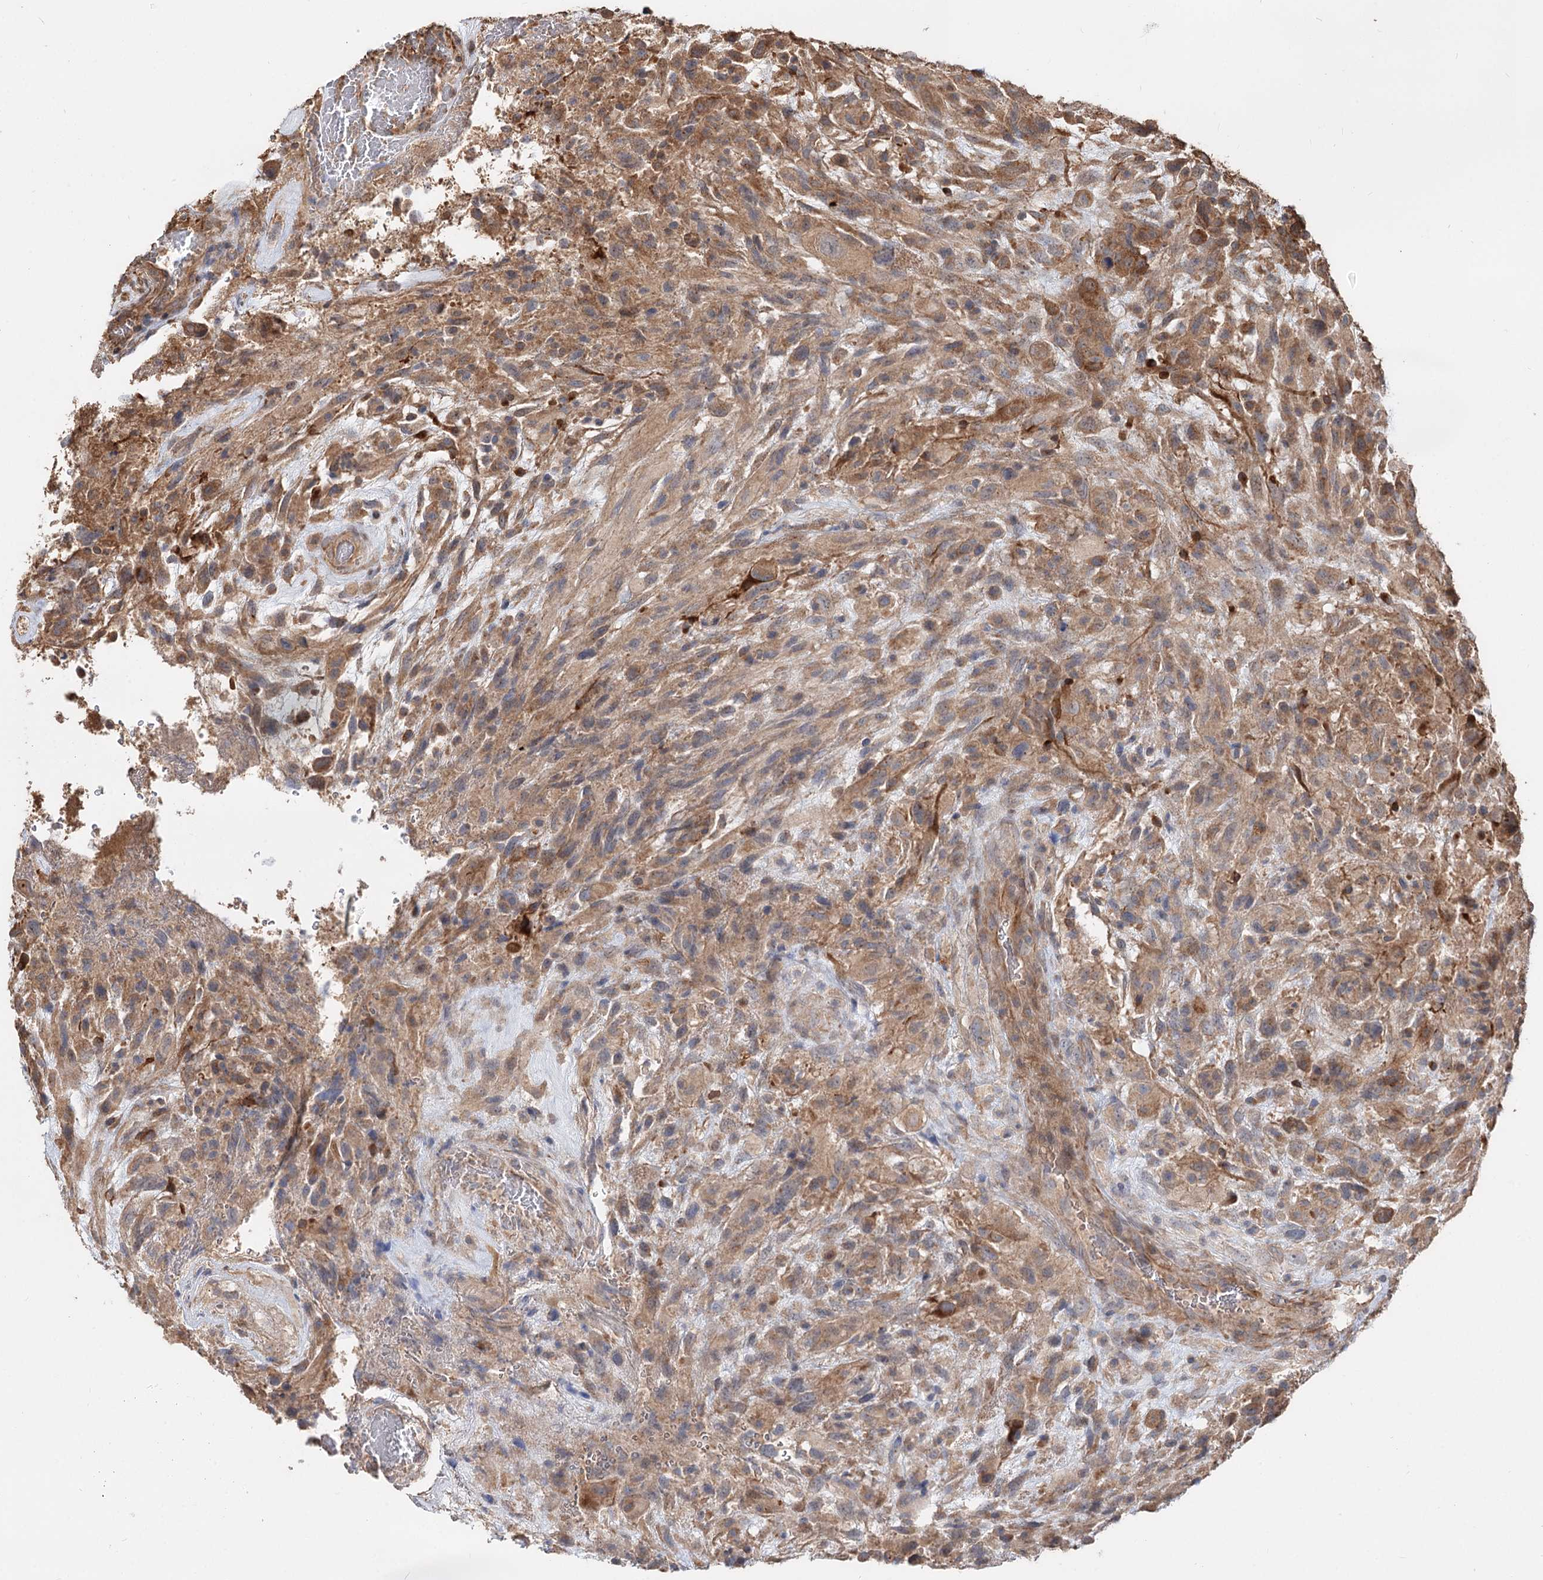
{"staining": {"intensity": "moderate", "quantity": "25%-75%", "location": "cytoplasmic/membranous"}, "tissue": "glioma", "cell_type": "Tumor cells", "image_type": "cancer", "snomed": [{"axis": "morphology", "description": "Glioma, malignant, High grade"}, {"axis": "topography", "description": "Brain"}], "caption": "Moderate cytoplasmic/membranous expression is identified in approximately 25%-75% of tumor cells in malignant glioma (high-grade). Immunohistochemistry (ihc) stains the protein of interest in brown and the nuclei are stained blue.", "gene": "SPART", "patient": {"sex": "male", "age": 61}}